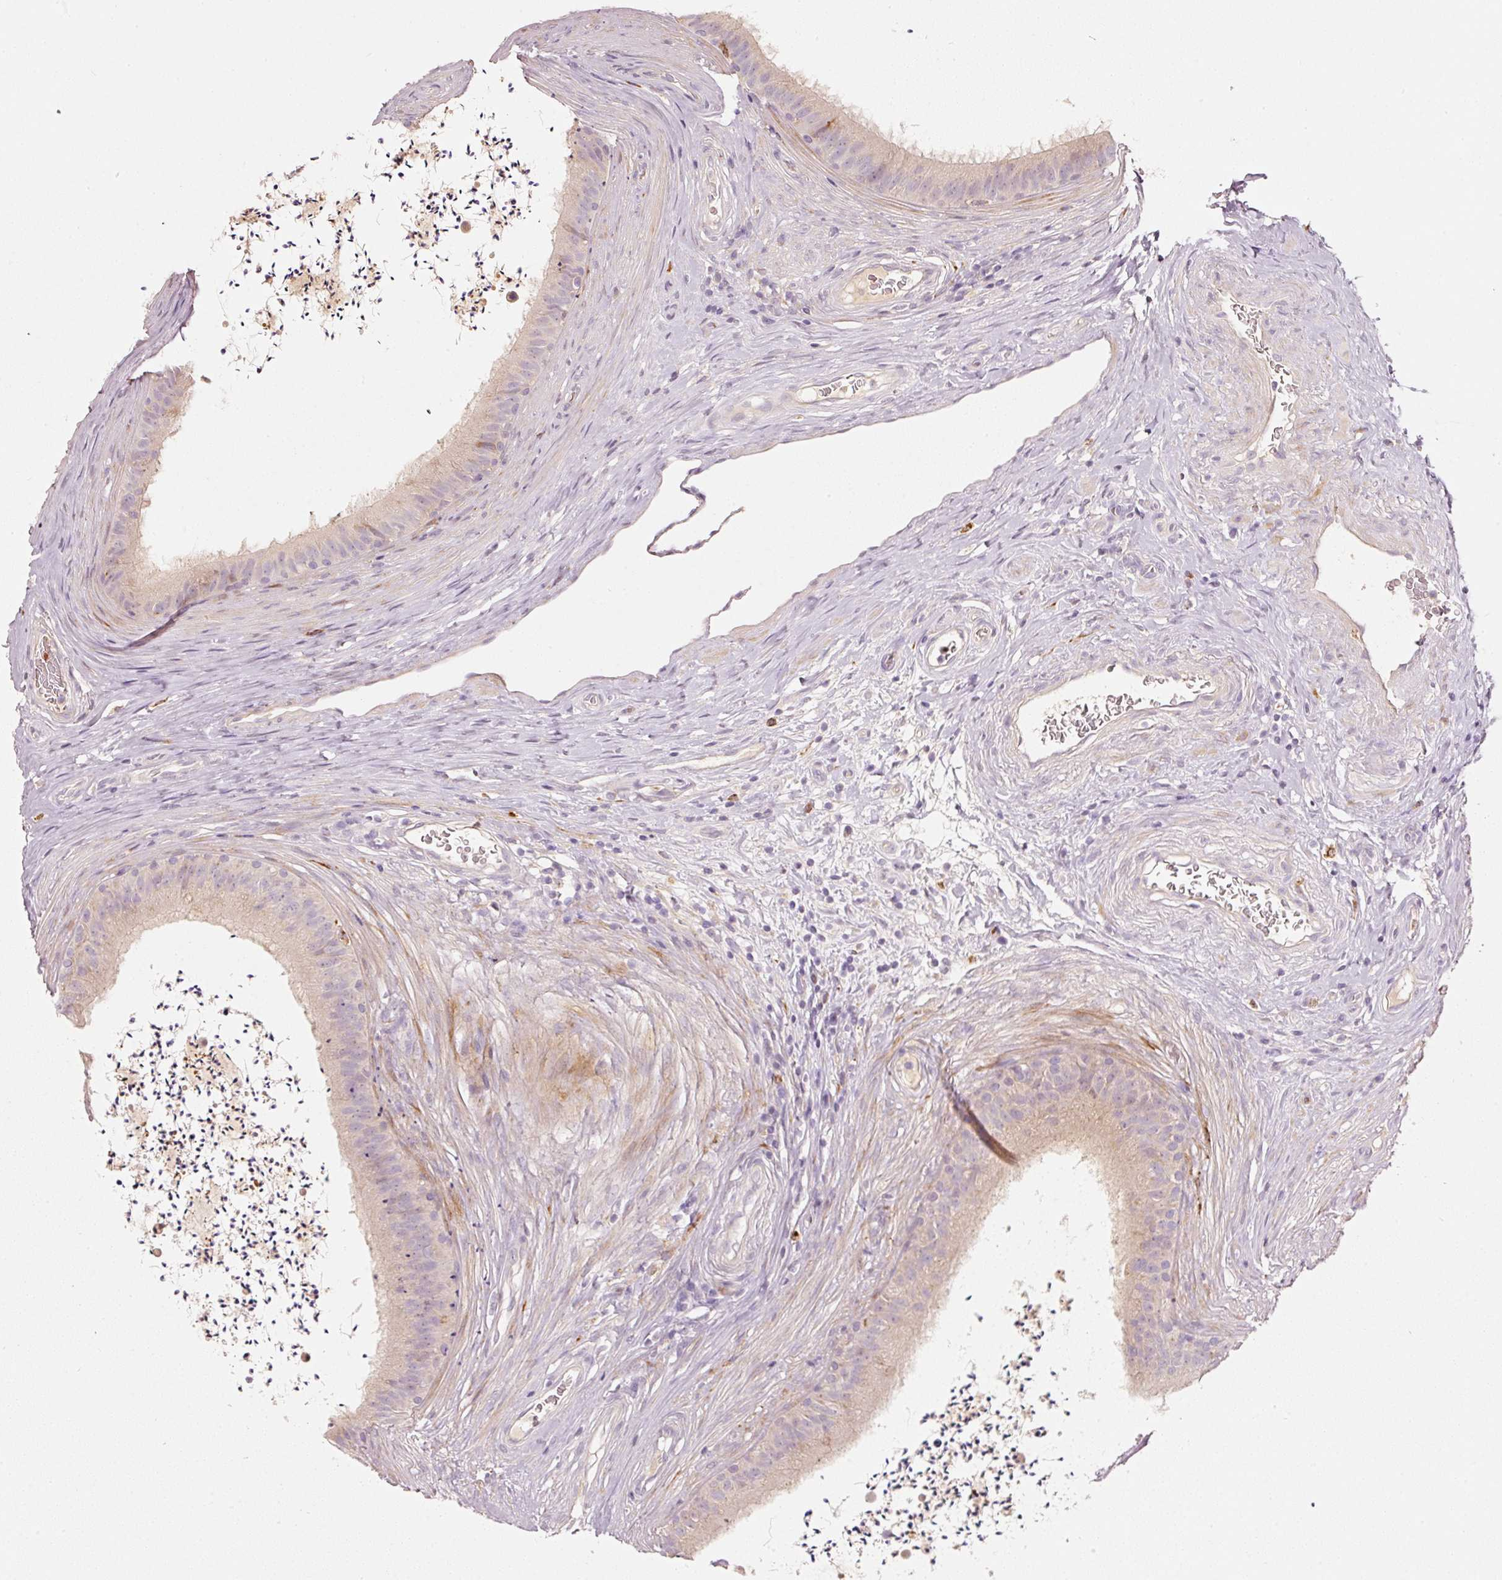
{"staining": {"intensity": "moderate", "quantity": "<25%", "location": "cytoplasmic/membranous"}, "tissue": "epididymis", "cell_type": "Glandular cells", "image_type": "normal", "snomed": [{"axis": "morphology", "description": "Normal tissue, NOS"}, {"axis": "topography", "description": "Testis"}, {"axis": "topography", "description": "Epididymis"}], "caption": "Brown immunohistochemical staining in unremarkable human epididymis displays moderate cytoplasmic/membranous staining in about <25% of glandular cells.", "gene": "KLHL21", "patient": {"sex": "male", "age": 41}}